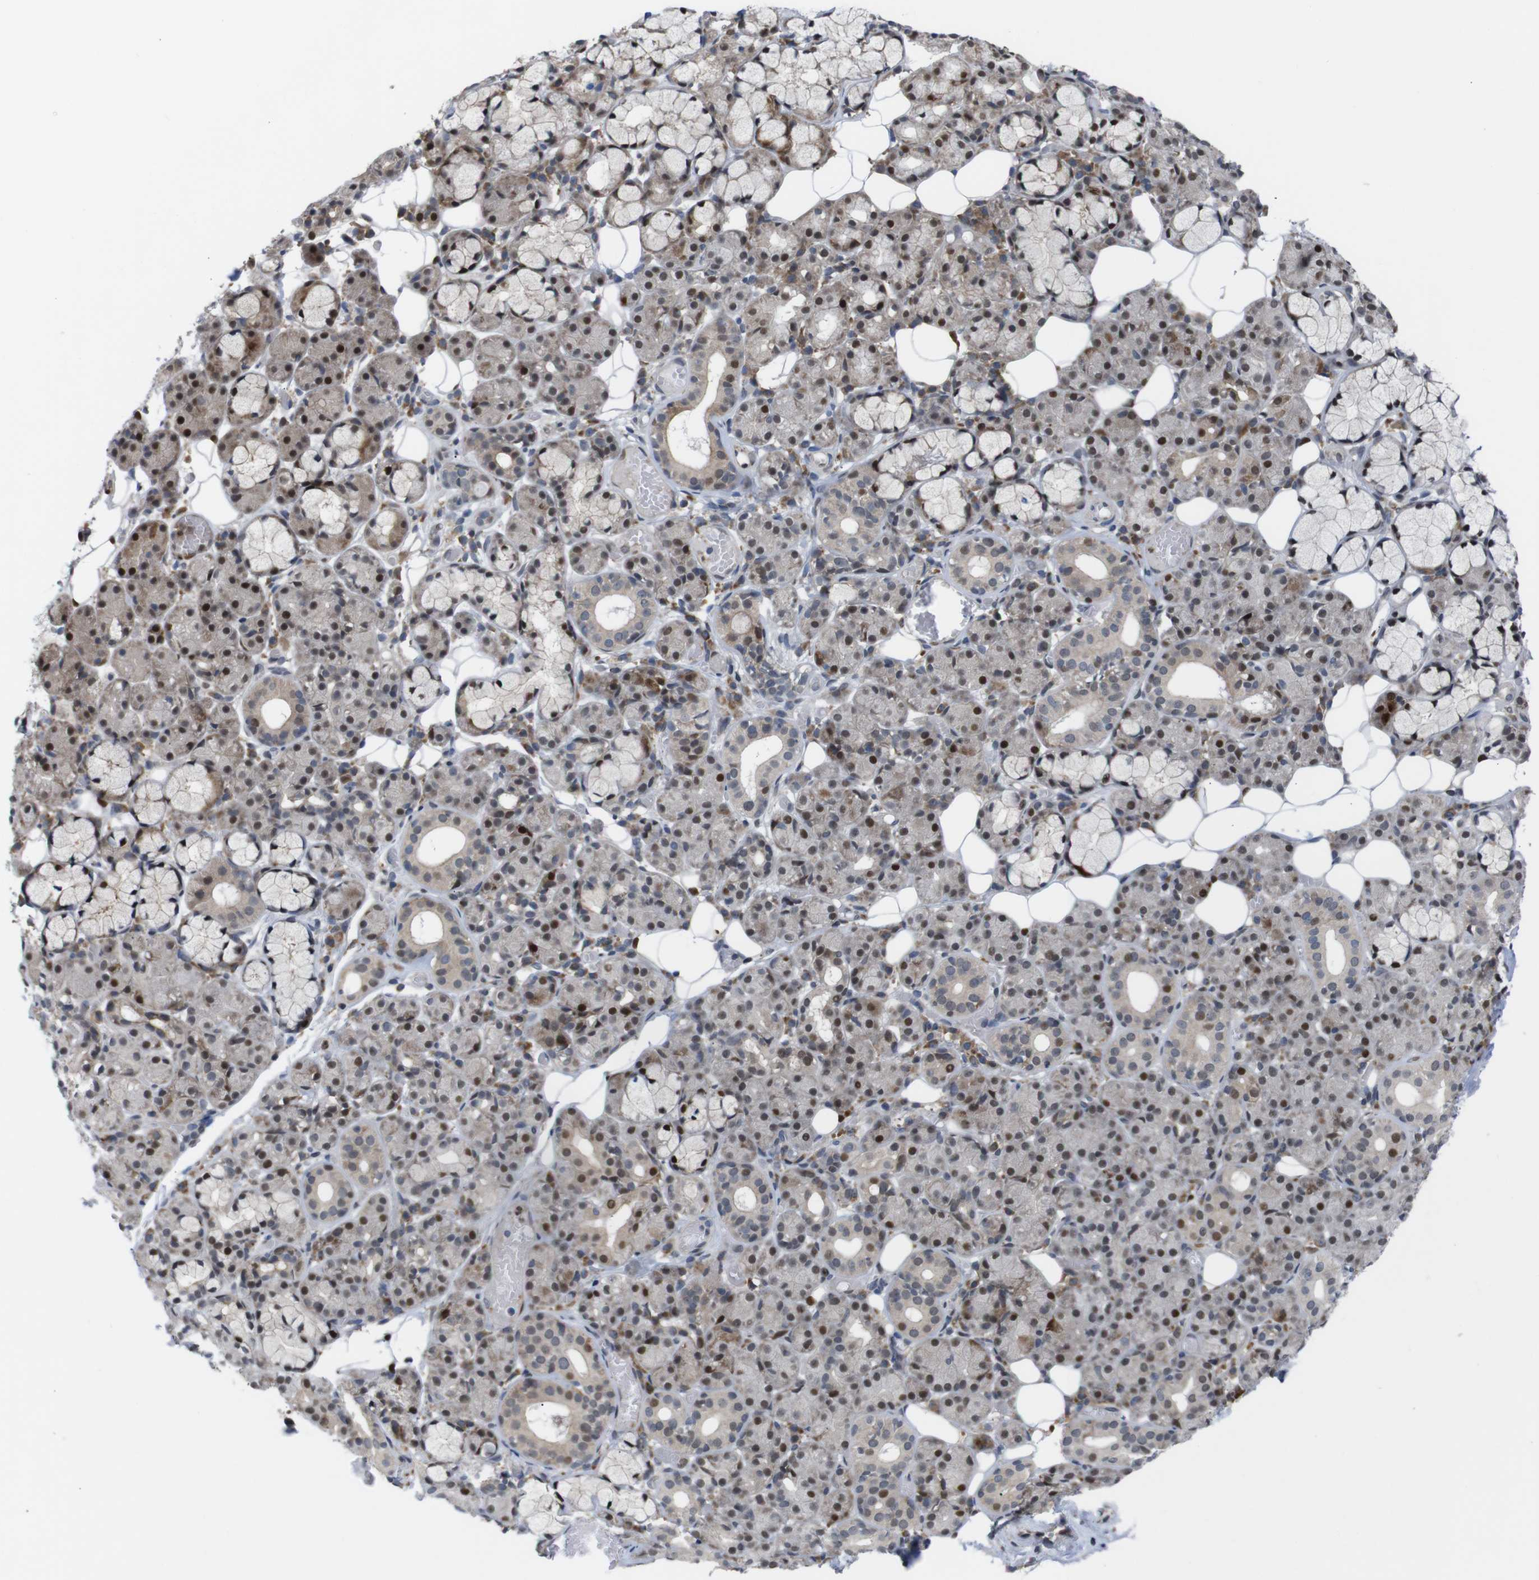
{"staining": {"intensity": "moderate", "quantity": "25%-75%", "location": "cytoplasmic/membranous,nuclear"}, "tissue": "salivary gland", "cell_type": "Glandular cells", "image_type": "normal", "snomed": [{"axis": "morphology", "description": "Normal tissue, NOS"}, {"axis": "topography", "description": "Salivary gland"}], "caption": "DAB immunohistochemical staining of normal human salivary gland reveals moderate cytoplasmic/membranous,nuclear protein positivity in approximately 25%-75% of glandular cells.", "gene": "PTPN1", "patient": {"sex": "male", "age": 63}}